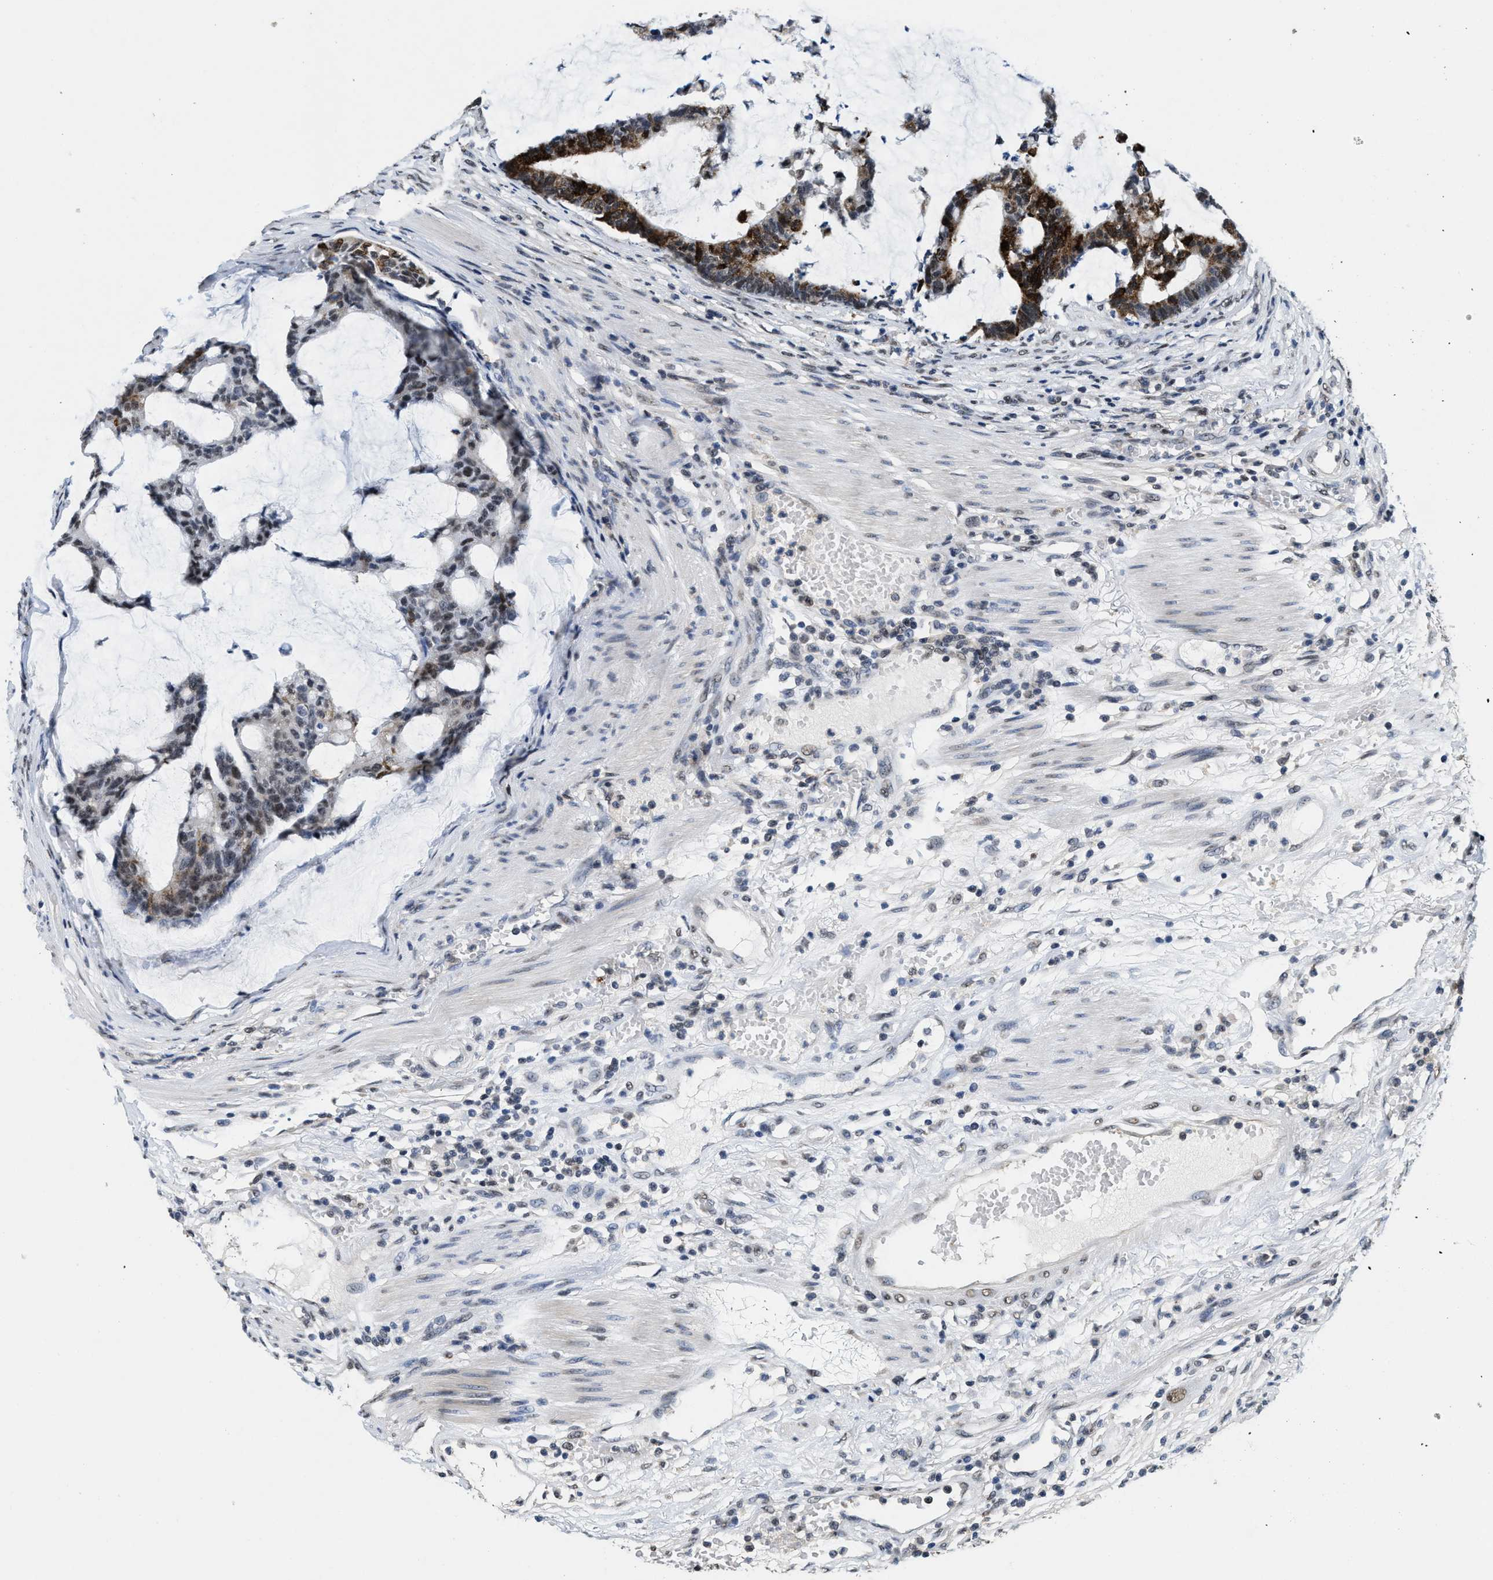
{"staining": {"intensity": "strong", "quantity": "25%-75%", "location": "cytoplasmic/membranous"}, "tissue": "colorectal cancer", "cell_type": "Tumor cells", "image_type": "cancer", "snomed": [{"axis": "morphology", "description": "Adenocarcinoma, NOS"}, {"axis": "topography", "description": "Colon"}], "caption": "DAB (3,3'-diaminobenzidine) immunohistochemical staining of human colorectal cancer (adenocarcinoma) reveals strong cytoplasmic/membranous protein expression in approximately 25%-75% of tumor cells.", "gene": "SUPT16H", "patient": {"sex": "female", "age": 84}}